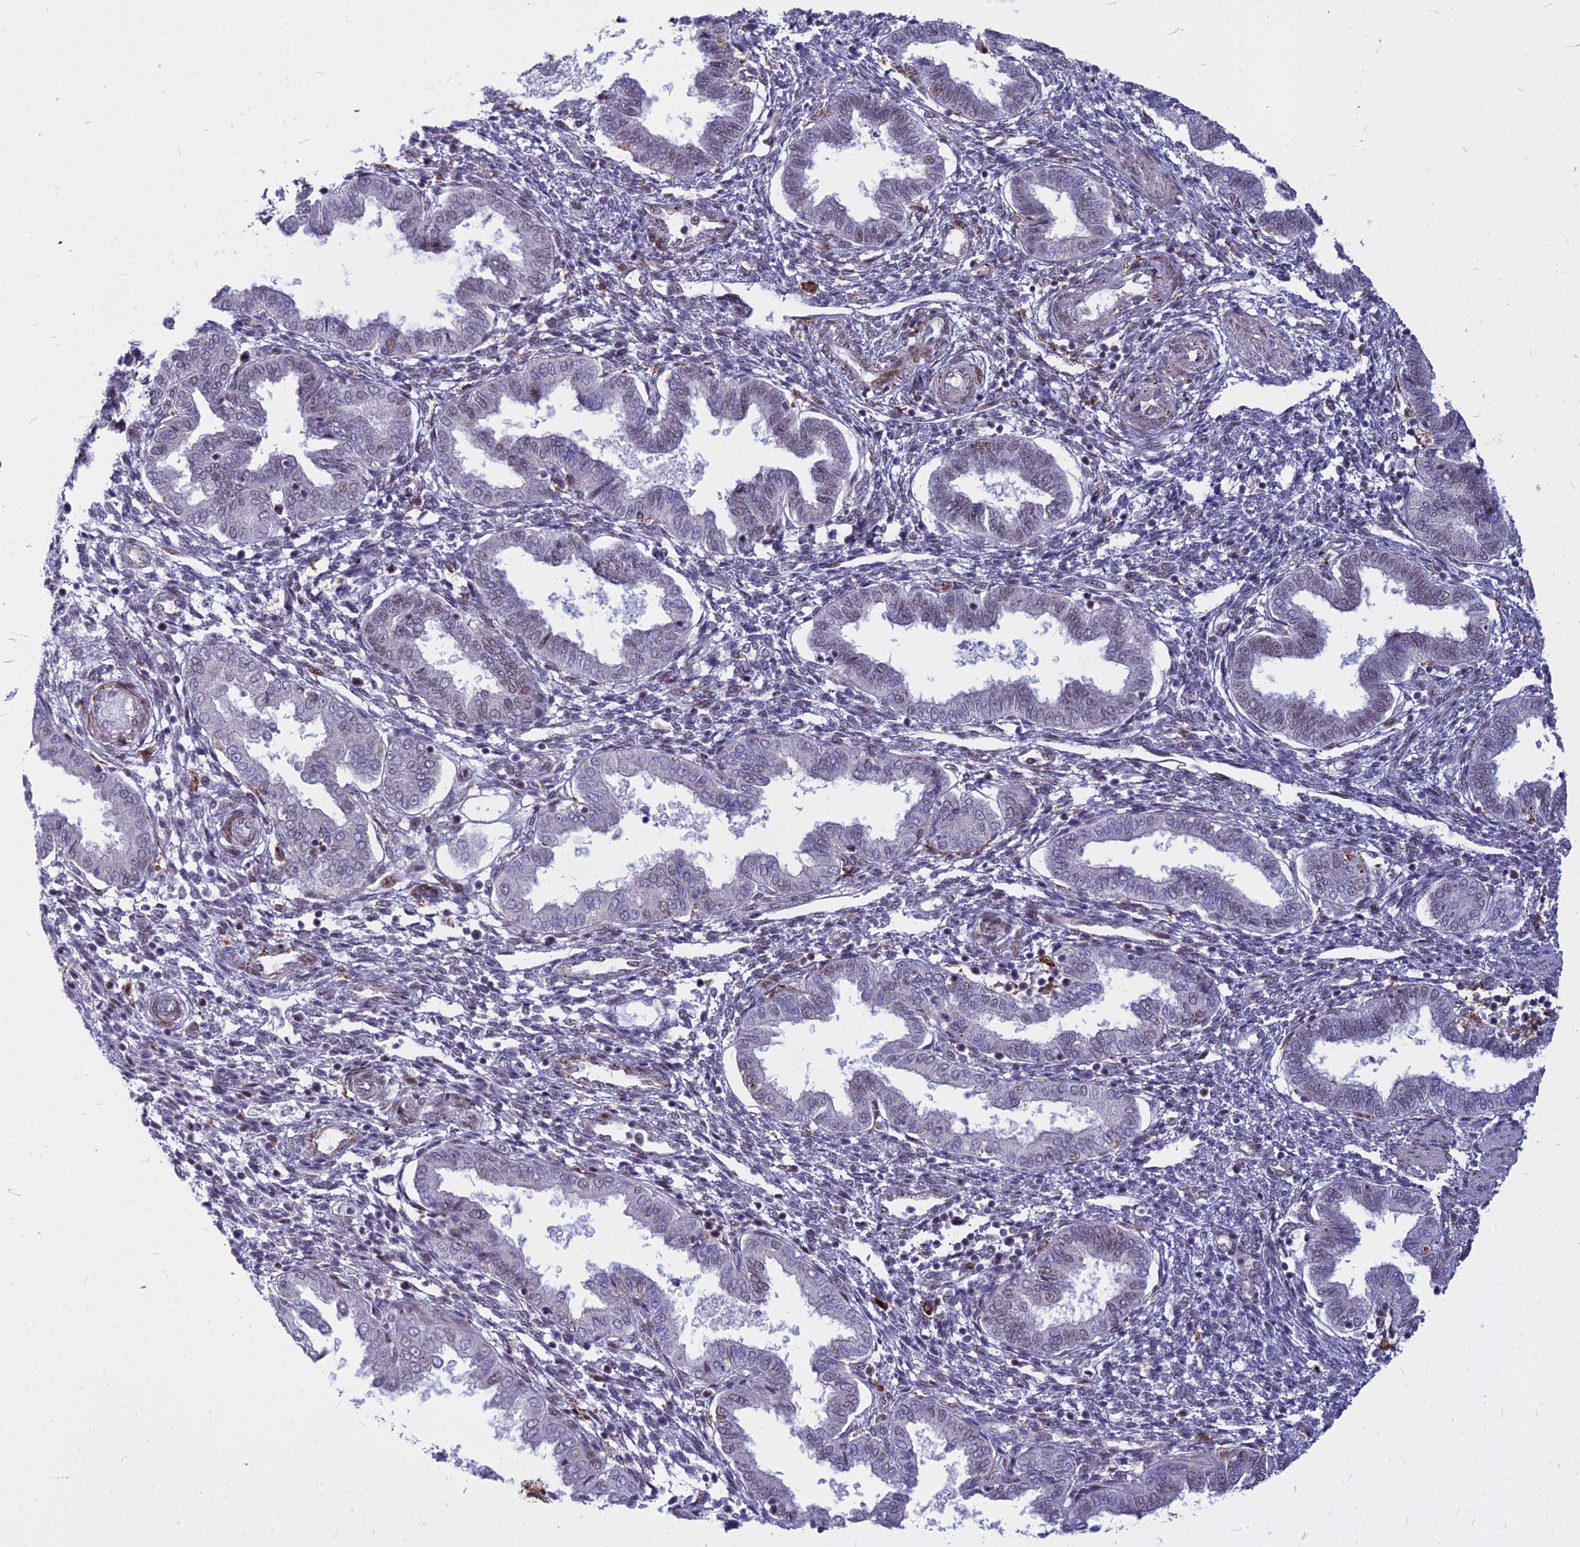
{"staining": {"intensity": "weak", "quantity": "25%-75%", "location": "nuclear"}, "tissue": "endometrium", "cell_type": "Cells in endometrial stroma", "image_type": "normal", "snomed": [{"axis": "morphology", "description": "Normal tissue, NOS"}, {"axis": "topography", "description": "Endometrium"}], "caption": "Protein staining of benign endometrium displays weak nuclear expression in approximately 25%-75% of cells in endometrial stroma. (Stains: DAB in brown, nuclei in blue, Microscopy: brightfield microscopy at high magnification).", "gene": "ALG10B", "patient": {"sex": "female", "age": 33}}